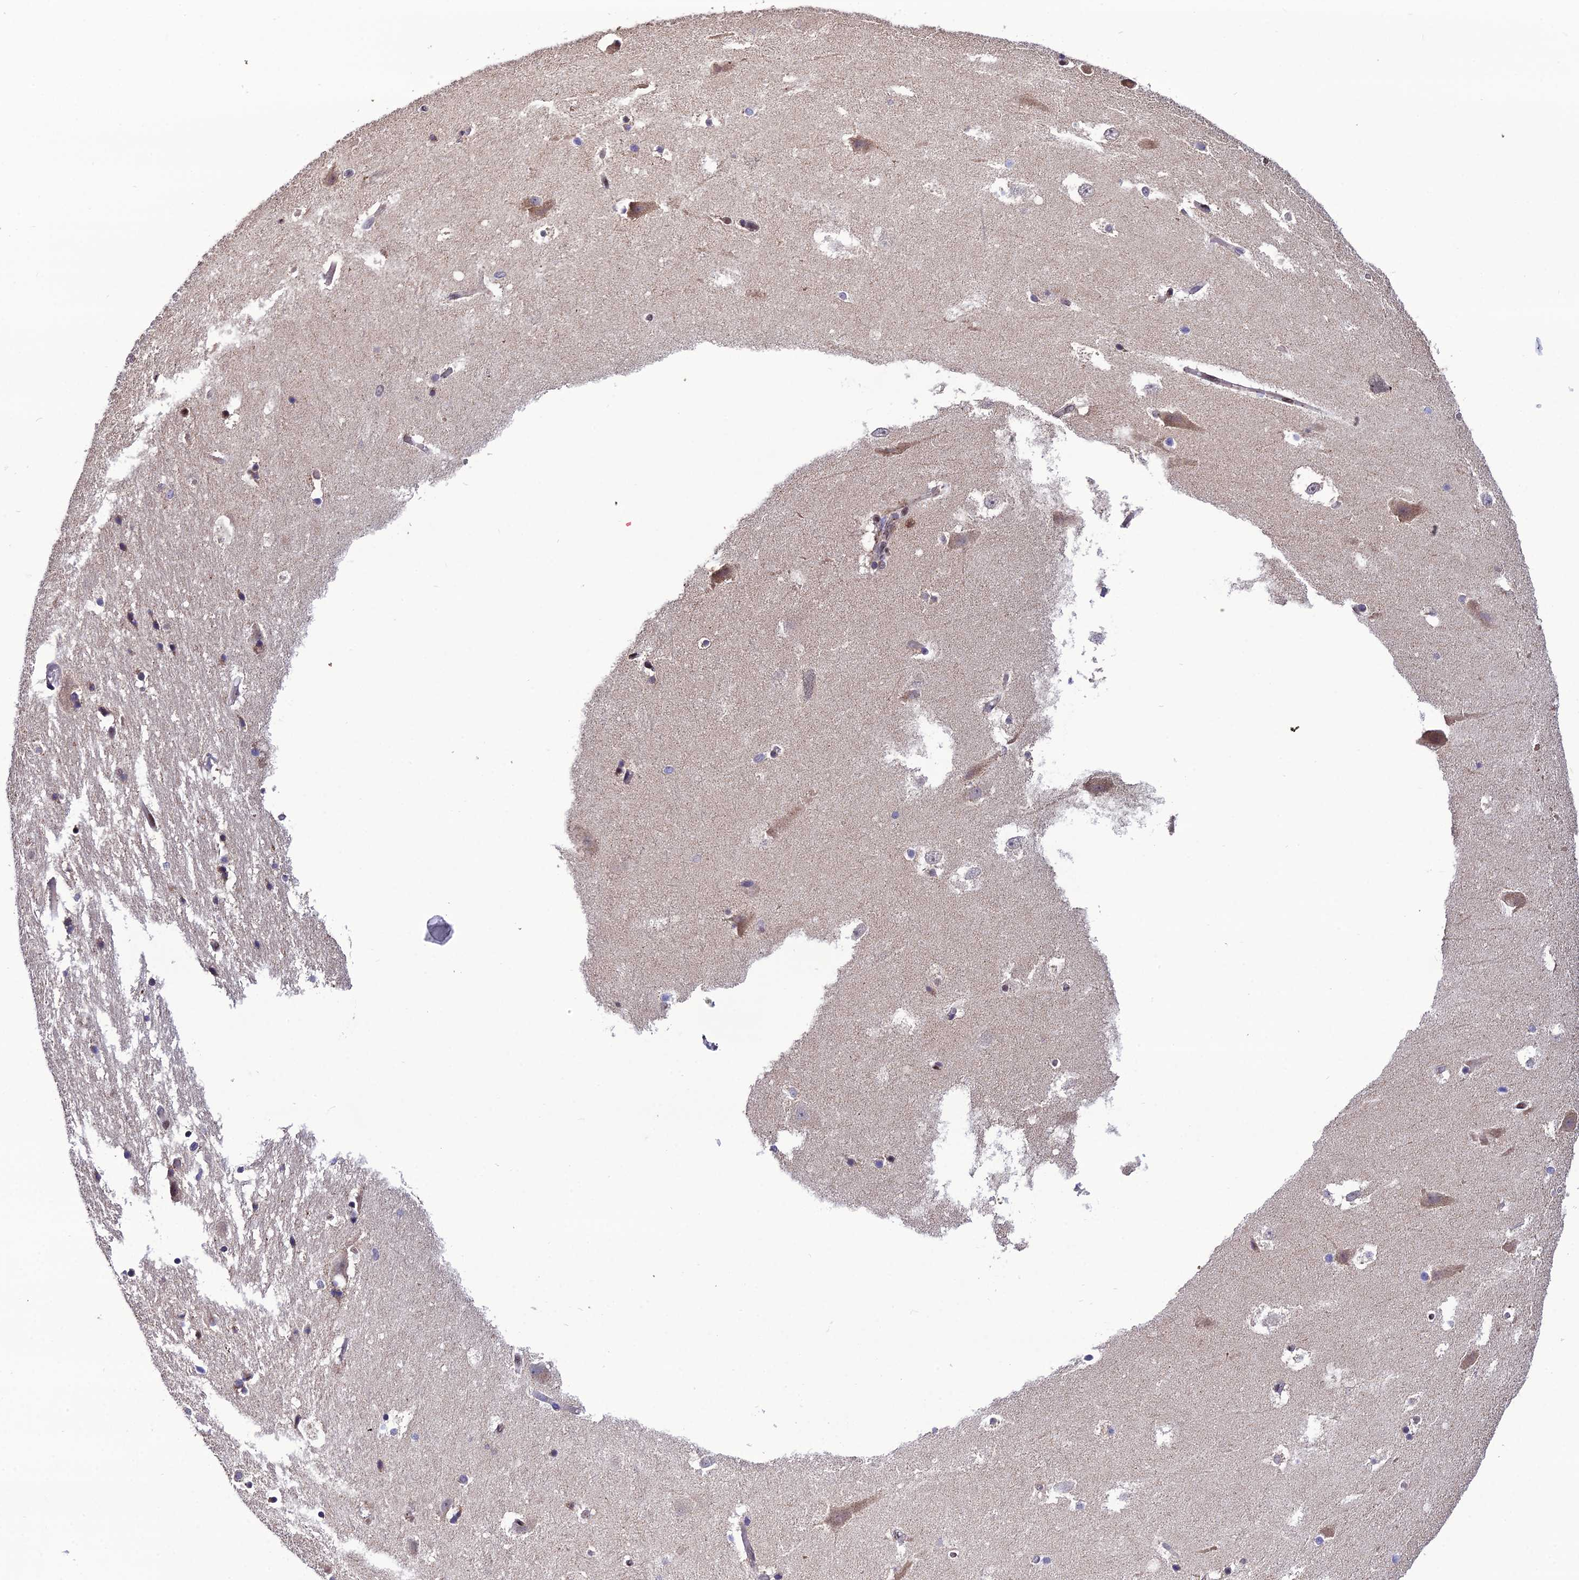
{"staining": {"intensity": "negative", "quantity": "none", "location": "none"}, "tissue": "hippocampus", "cell_type": "Glial cells", "image_type": "normal", "snomed": [{"axis": "morphology", "description": "Normal tissue, NOS"}, {"axis": "topography", "description": "Hippocampus"}], "caption": "Immunohistochemistry (IHC) of benign human hippocampus reveals no positivity in glial cells.", "gene": "ARL2", "patient": {"sex": "female", "age": 52}}